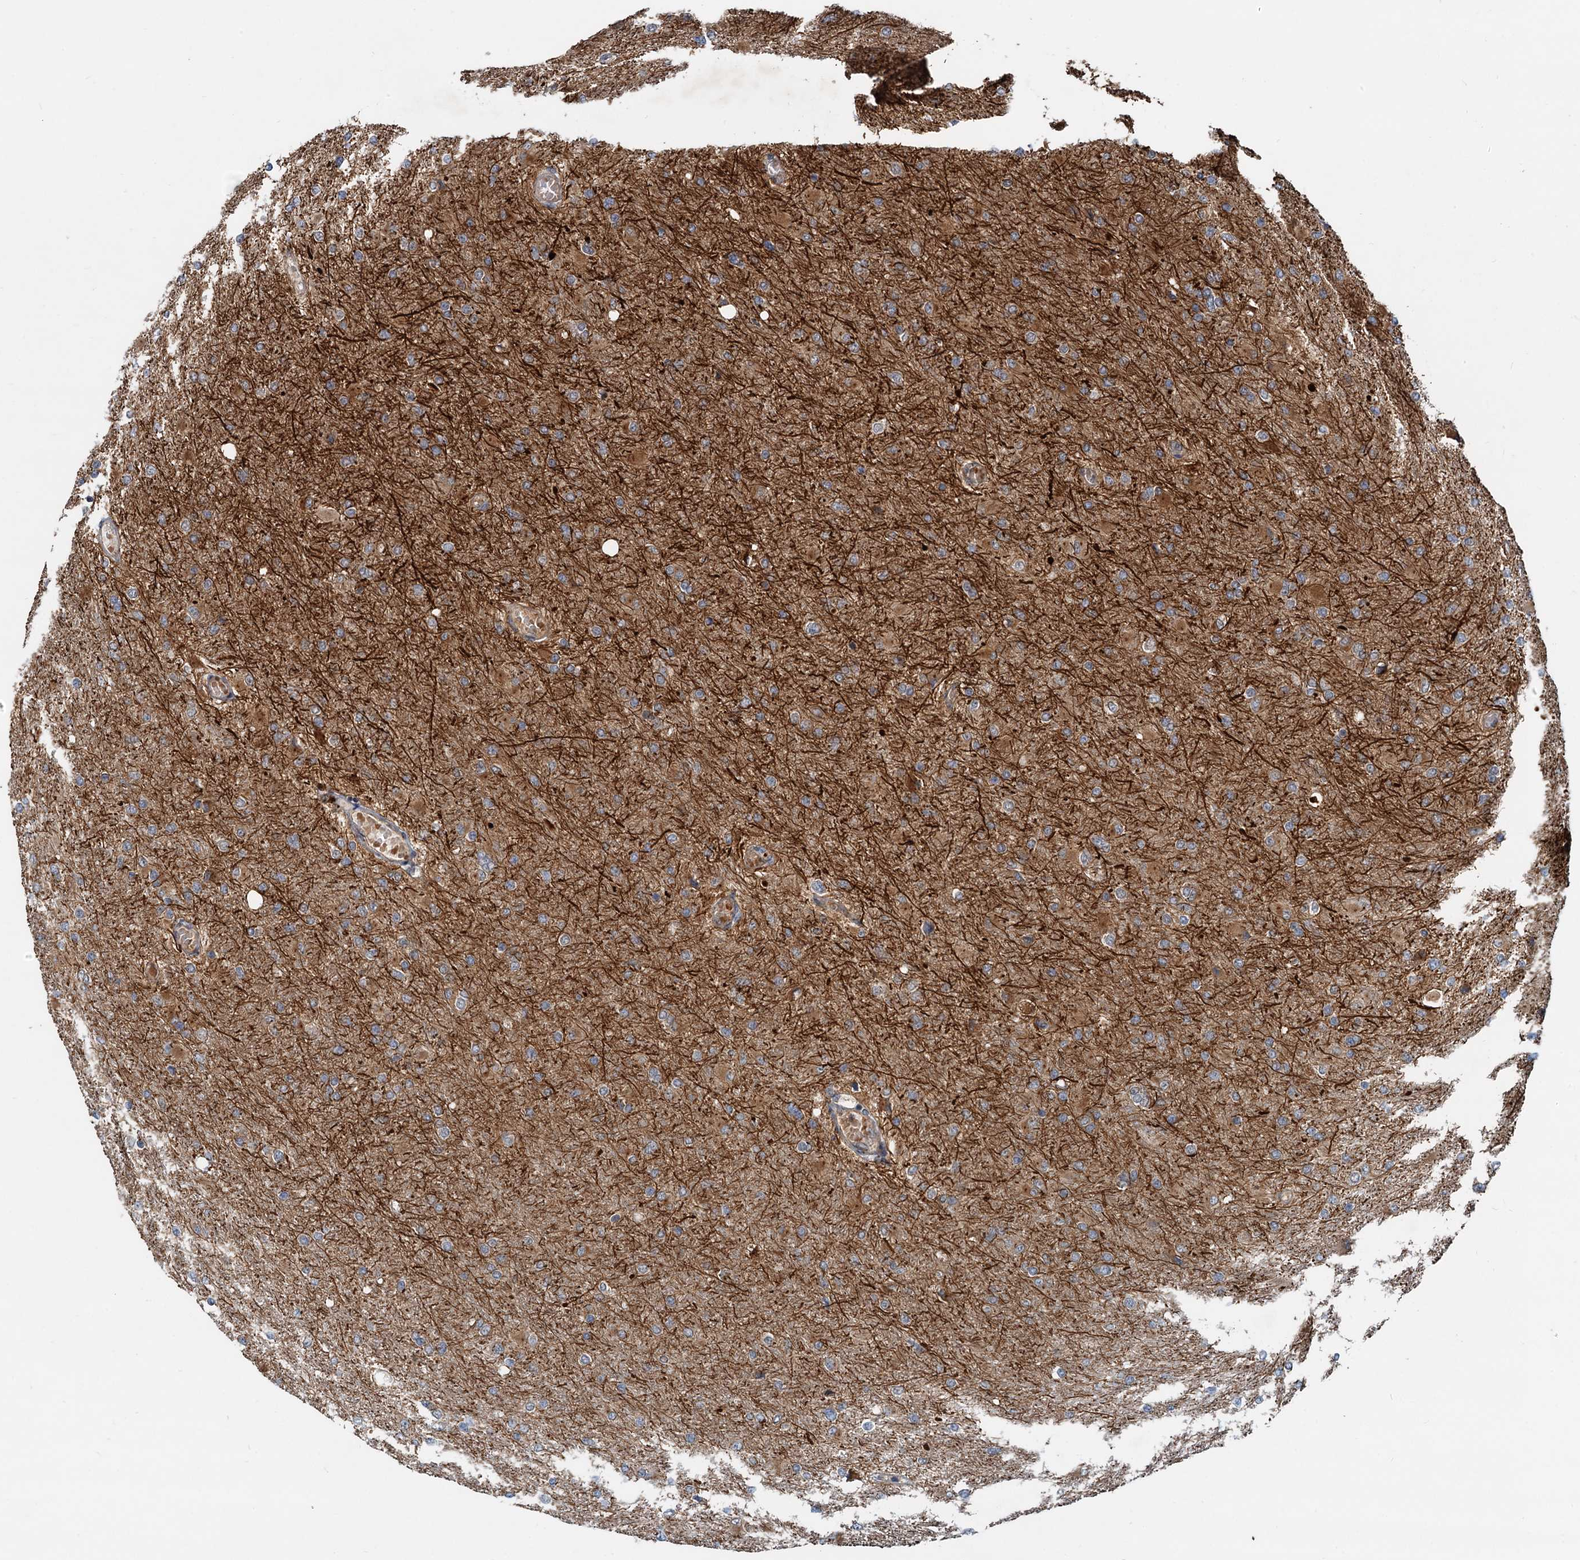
{"staining": {"intensity": "negative", "quantity": "none", "location": "none"}, "tissue": "glioma", "cell_type": "Tumor cells", "image_type": "cancer", "snomed": [{"axis": "morphology", "description": "Glioma, malignant, High grade"}, {"axis": "topography", "description": "Cerebral cortex"}], "caption": "Immunohistochemistry (IHC) of glioma demonstrates no expression in tumor cells.", "gene": "CEP68", "patient": {"sex": "female", "age": 36}}